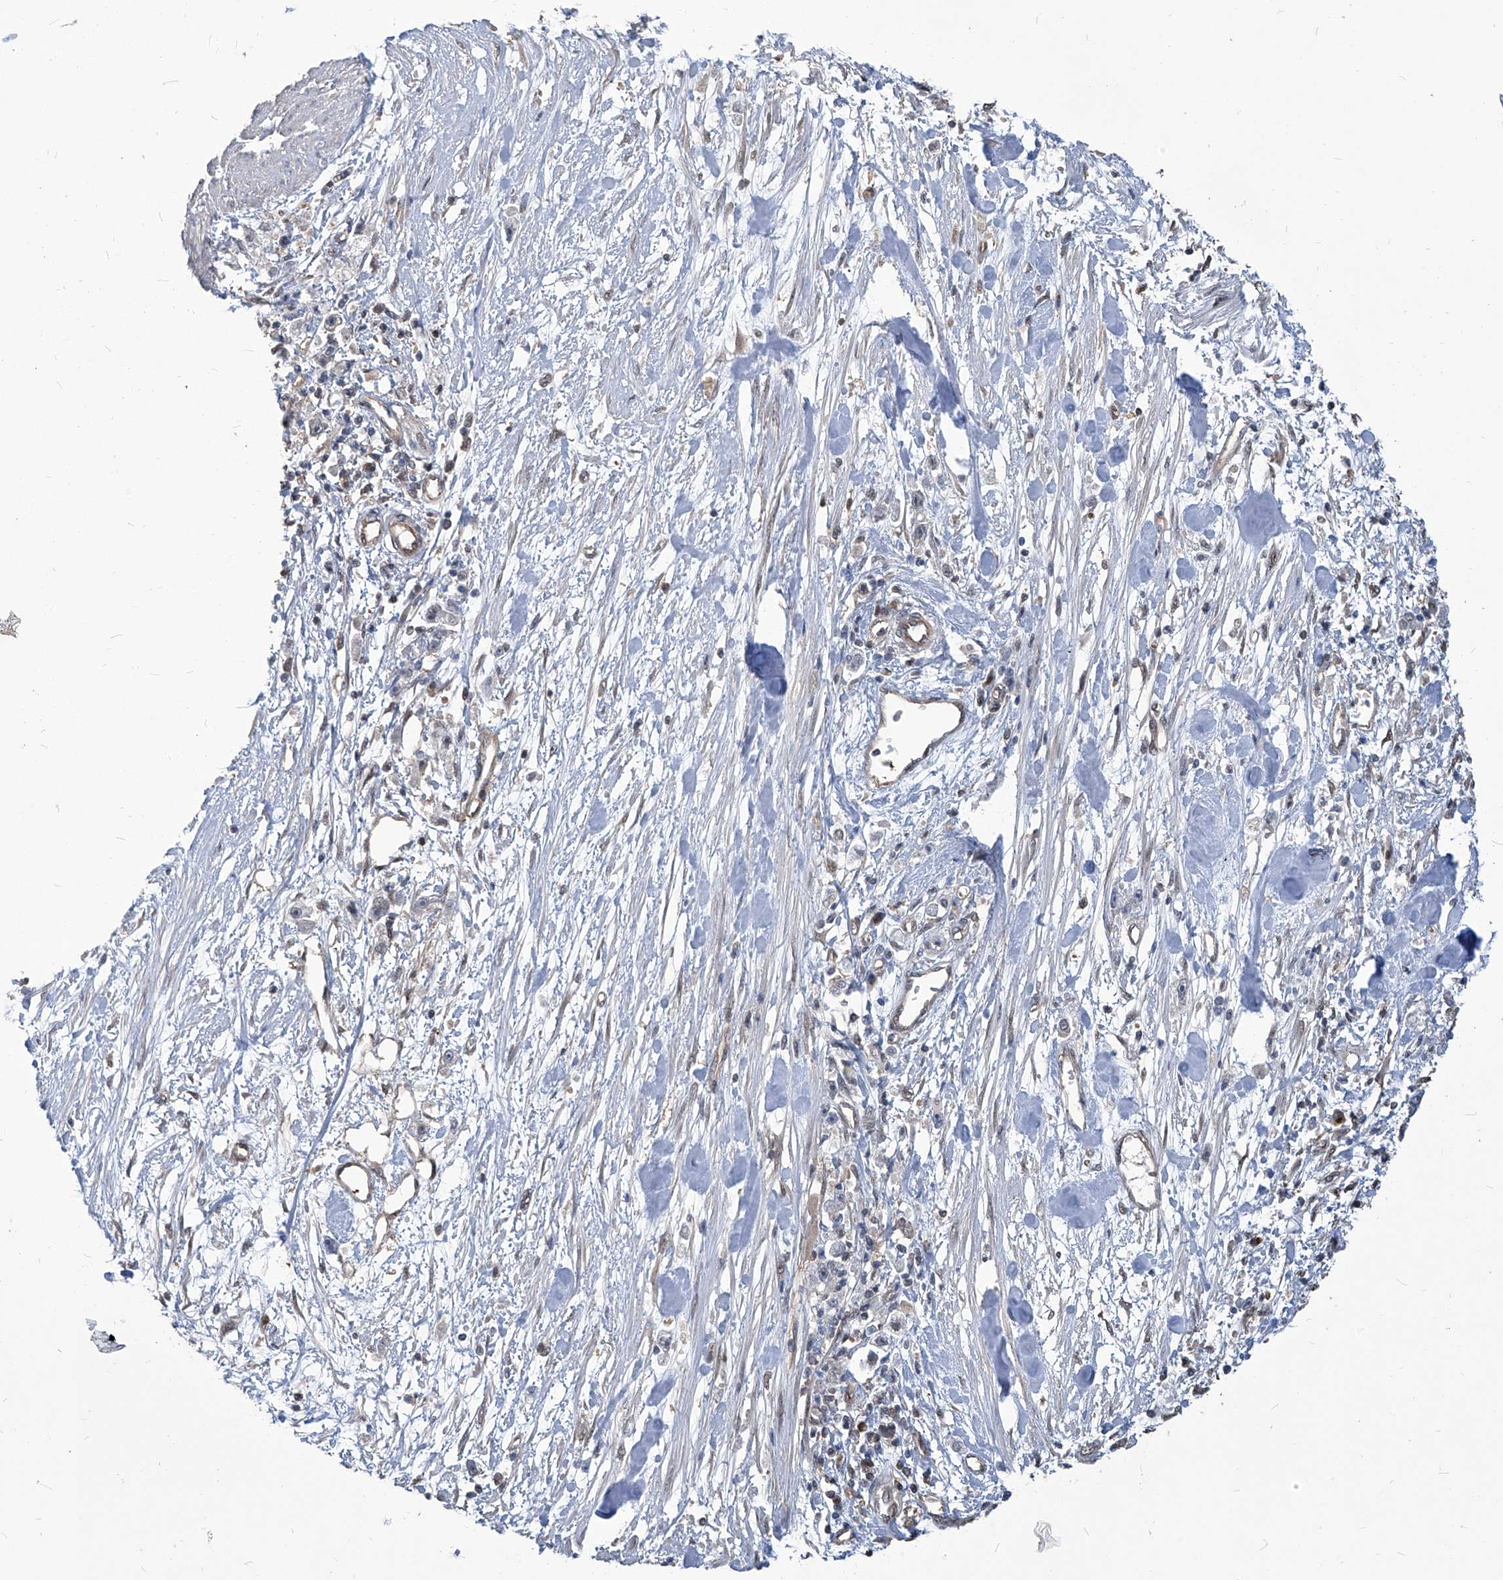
{"staining": {"intensity": "negative", "quantity": "none", "location": "none"}, "tissue": "stomach cancer", "cell_type": "Tumor cells", "image_type": "cancer", "snomed": [{"axis": "morphology", "description": "Adenocarcinoma, NOS"}, {"axis": "topography", "description": "Stomach"}], "caption": "A high-resolution micrograph shows immunohistochemistry (IHC) staining of stomach cancer (adenocarcinoma), which shows no significant expression in tumor cells.", "gene": "PSMB1", "patient": {"sex": "female", "age": 59}}